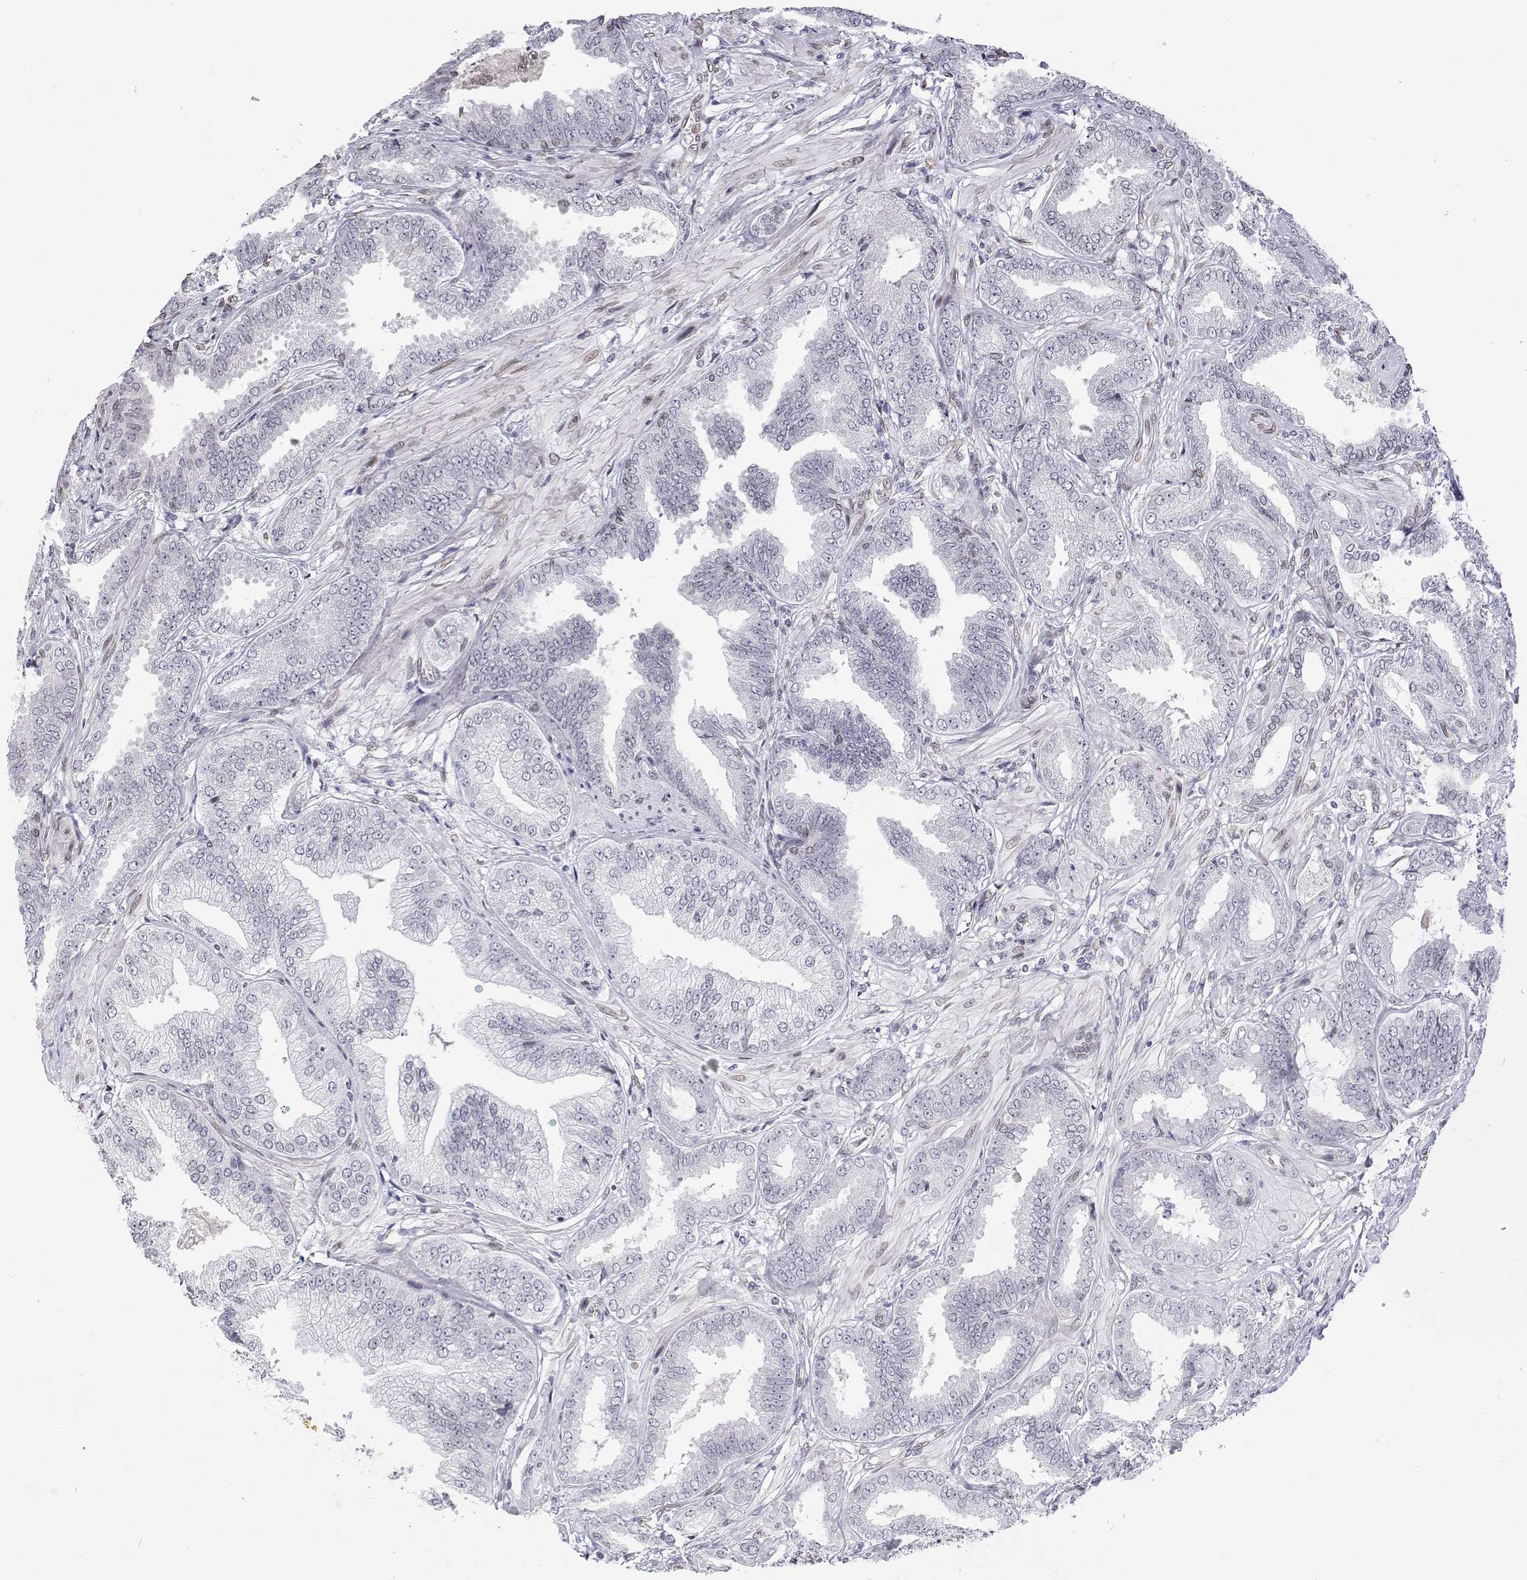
{"staining": {"intensity": "negative", "quantity": "none", "location": "none"}, "tissue": "prostate cancer", "cell_type": "Tumor cells", "image_type": "cancer", "snomed": [{"axis": "morphology", "description": "Adenocarcinoma, Low grade"}, {"axis": "topography", "description": "Prostate"}], "caption": "This photomicrograph is of prostate adenocarcinoma (low-grade) stained with IHC to label a protein in brown with the nuclei are counter-stained blue. There is no staining in tumor cells.", "gene": "ZNF532", "patient": {"sex": "male", "age": 55}}